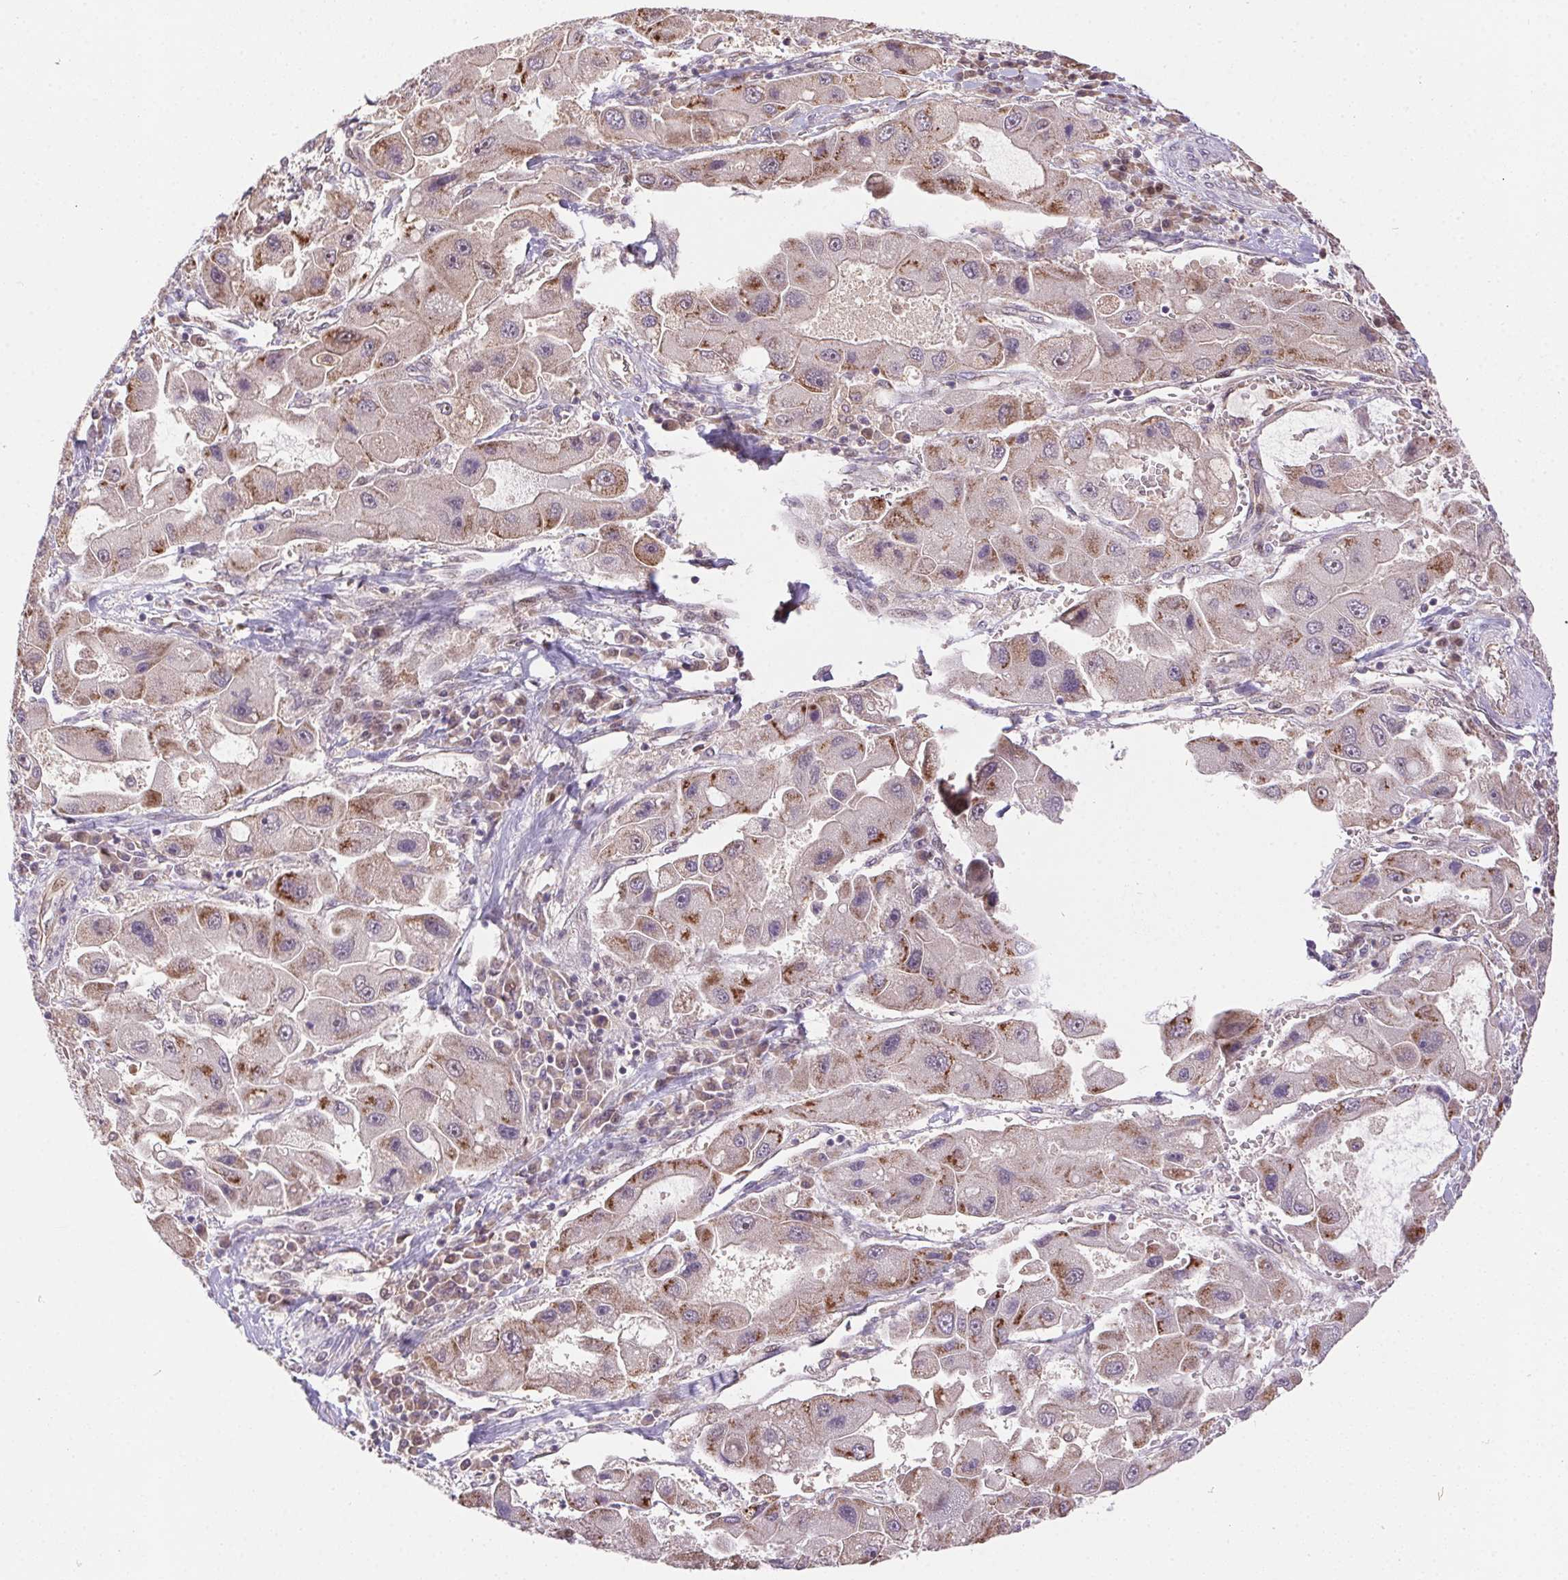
{"staining": {"intensity": "moderate", "quantity": "25%-75%", "location": "cytoplasmic/membranous"}, "tissue": "liver cancer", "cell_type": "Tumor cells", "image_type": "cancer", "snomed": [{"axis": "morphology", "description": "Carcinoma, Hepatocellular, NOS"}, {"axis": "topography", "description": "Liver"}], "caption": "Human hepatocellular carcinoma (liver) stained with a protein marker displays moderate staining in tumor cells.", "gene": "NUDT16", "patient": {"sex": "male", "age": 24}}